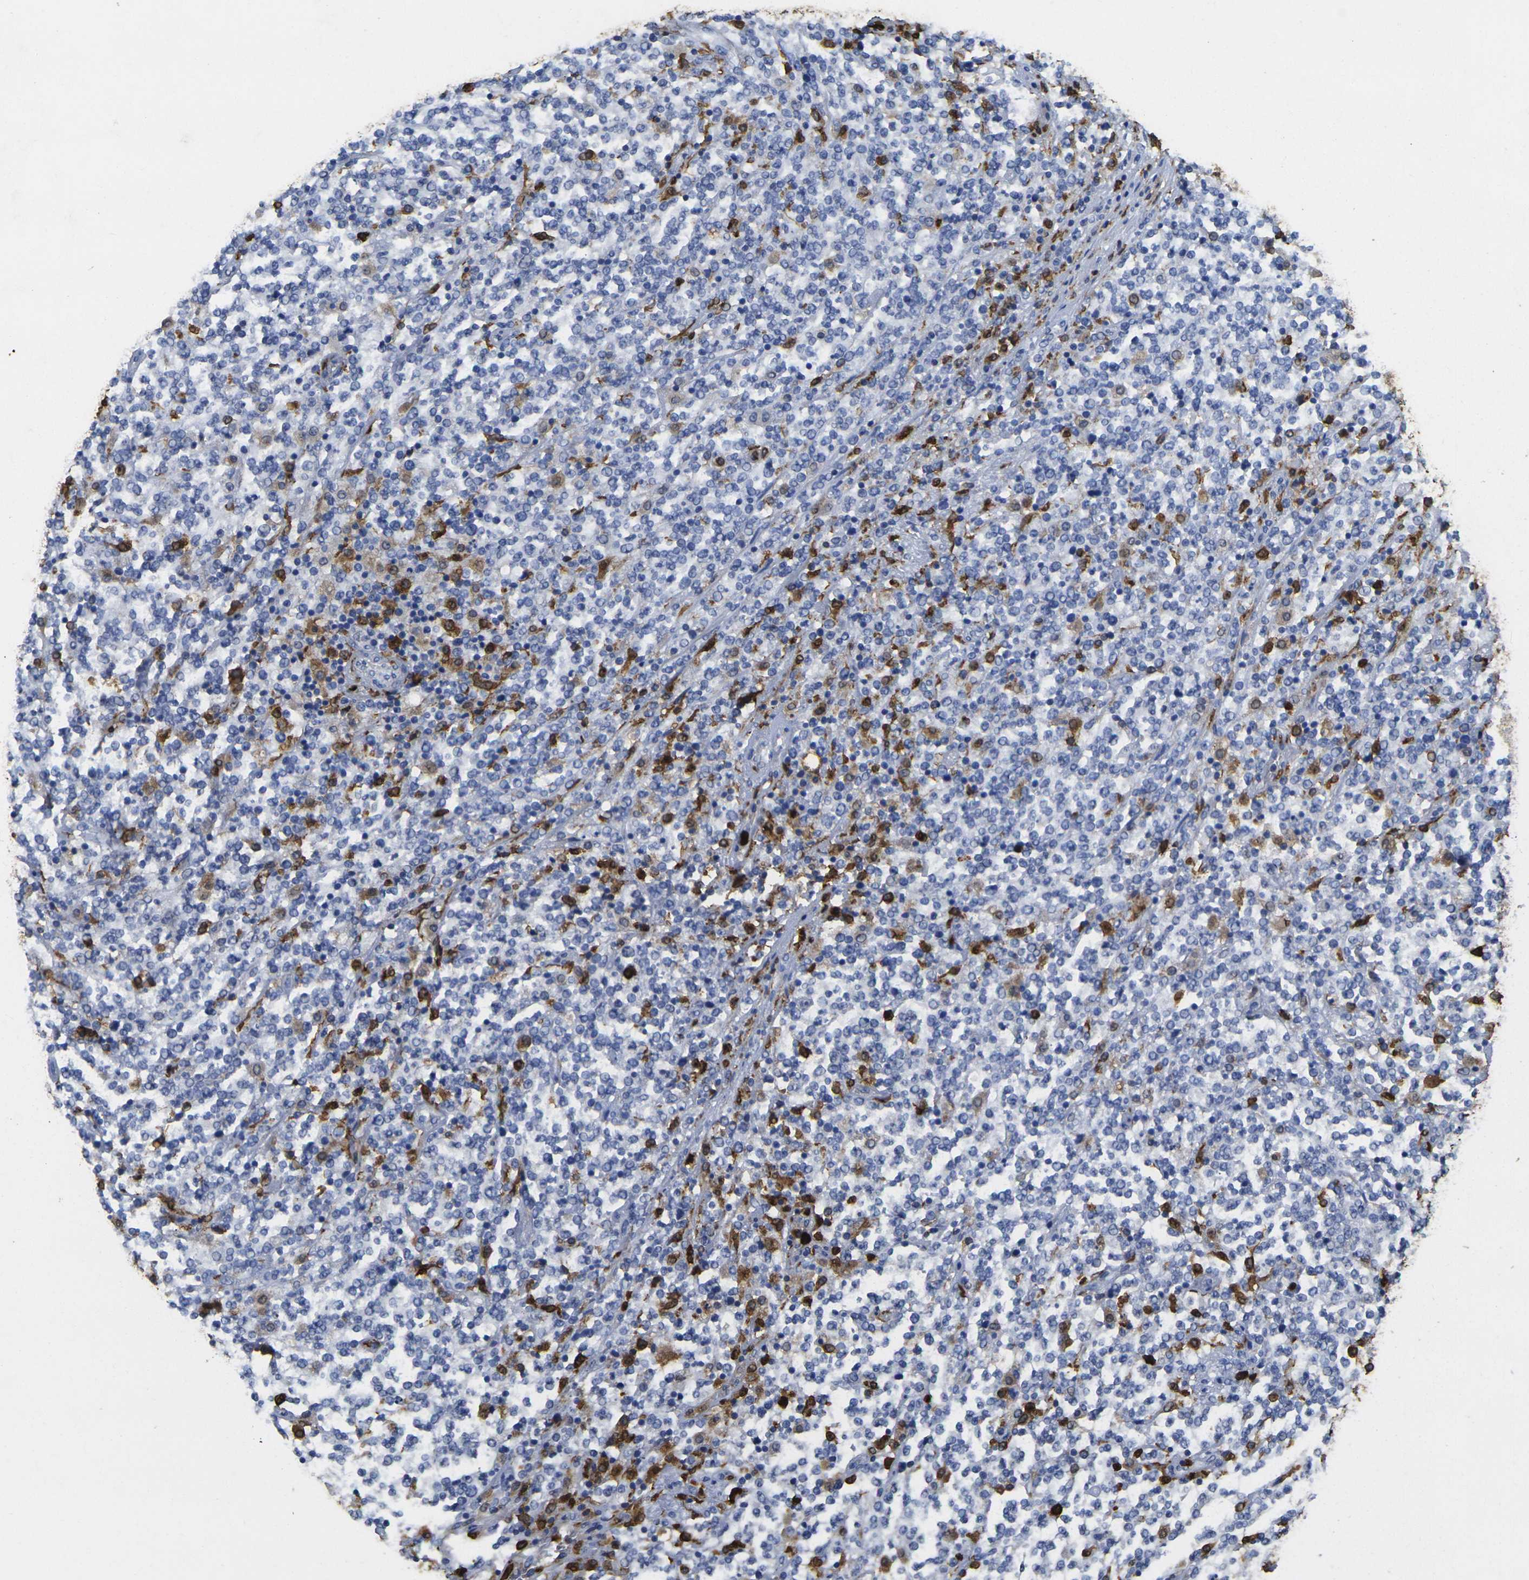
{"staining": {"intensity": "moderate", "quantity": "<25%", "location": "cytoplasmic/membranous"}, "tissue": "lymphoma", "cell_type": "Tumor cells", "image_type": "cancer", "snomed": [{"axis": "morphology", "description": "Malignant lymphoma, non-Hodgkin's type, High grade"}, {"axis": "topography", "description": "Soft tissue"}], "caption": "Brown immunohistochemical staining in malignant lymphoma, non-Hodgkin's type (high-grade) exhibits moderate cytoplasmic/membranous expression in about <25% of tumor cells. (brown staining indicates protein expression, while blue staining denotes nuclei).", "gene": "S100A9", "patient": {"sex": "male", "age": 18}}